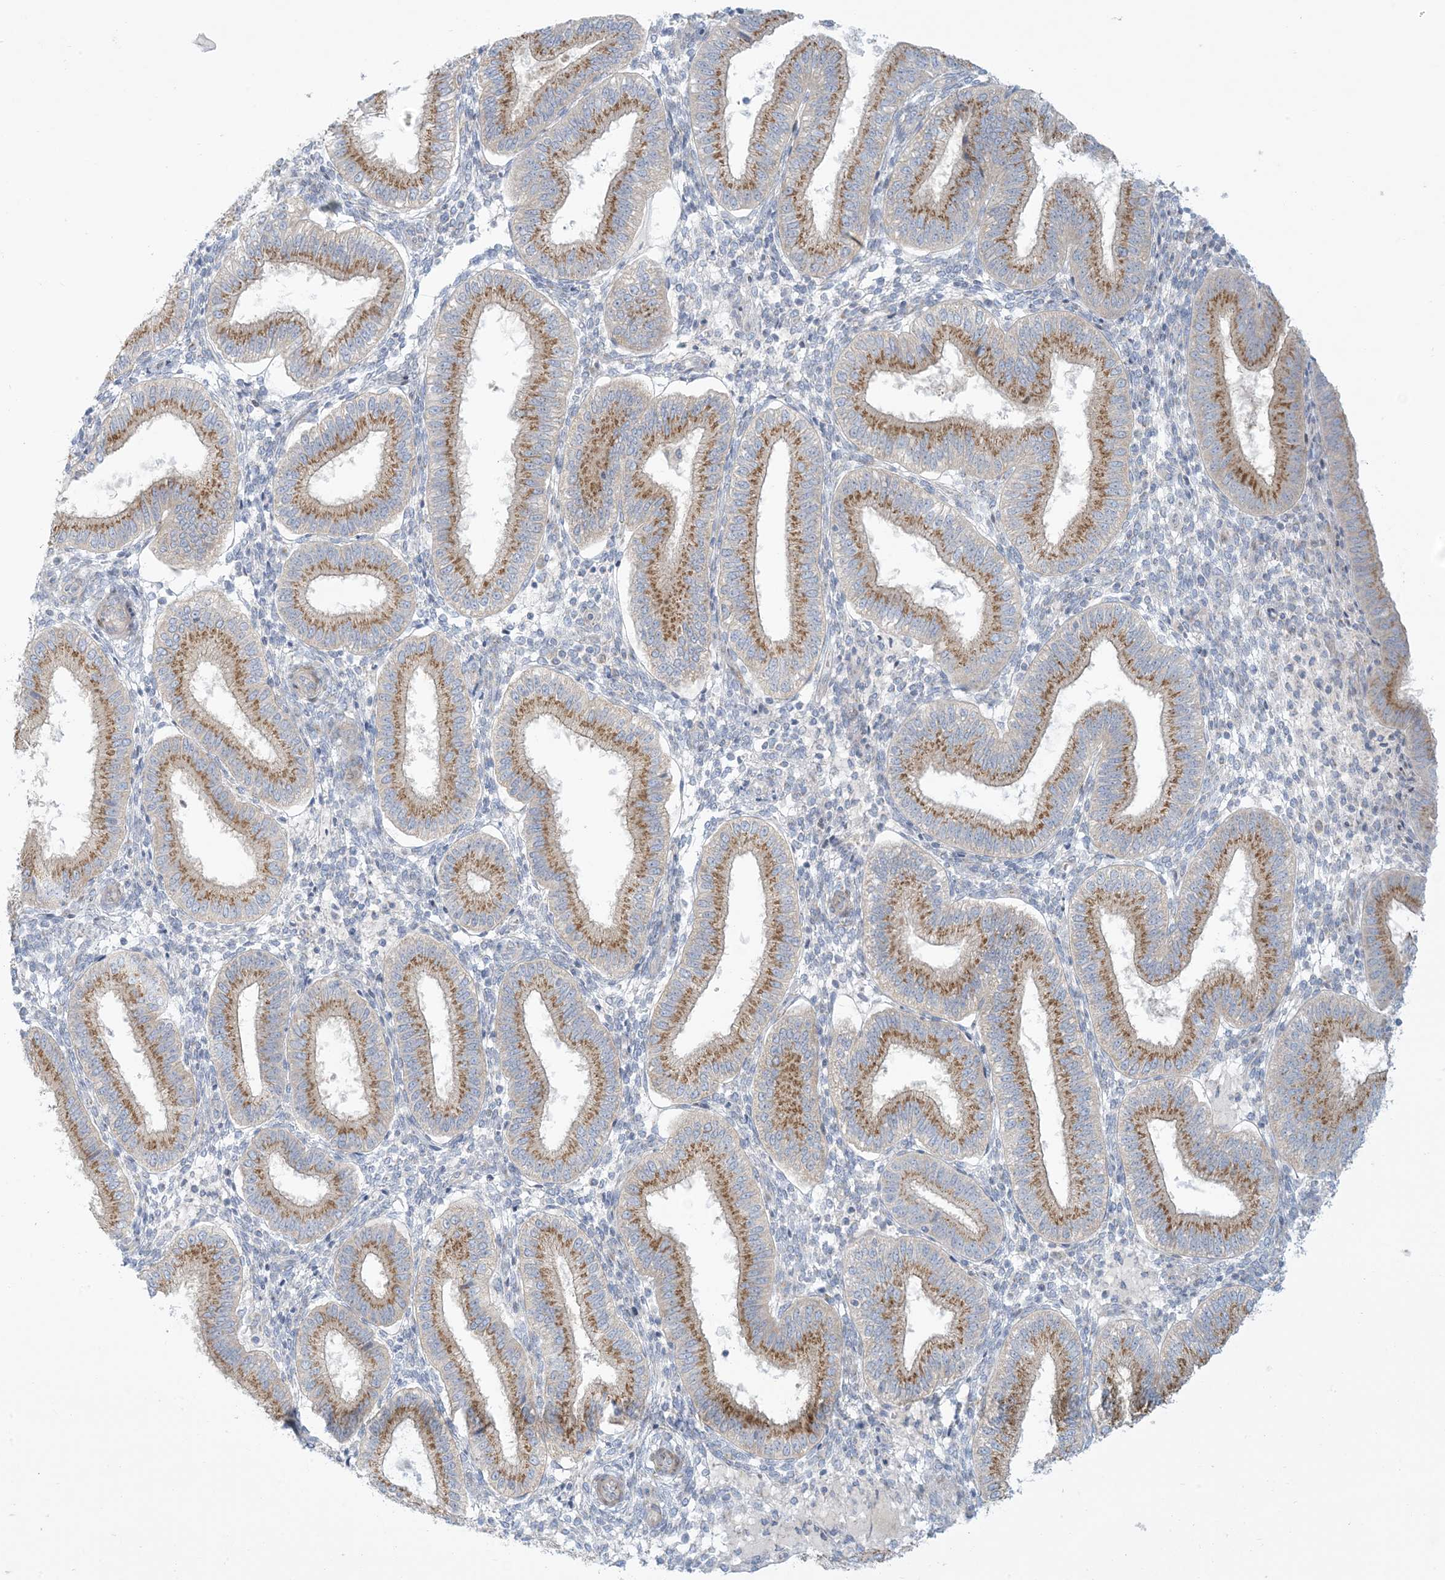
{"staining": {"intensity": "negative", "quantity": "none", "location": "none"}, "tissue": "endometrium", "cell_type": "Cells in endometrial stroma", "image_type": "normal", "snomed": [{"axis": "morphology", "description": "Normal tissue, NOS"}, {"axis": "topography", "description": "Endometrium"}], "caption": "The immunohistochemistry (IHC) photomicrograph has no significant staining in cells in endometrial stroma of endometrium. (Brightfield microscopy of DAB immunohistochemistry (IHC) at high magnification).", "gene": "AFTPH", "patient": {"sex": "female", "age": 39}}